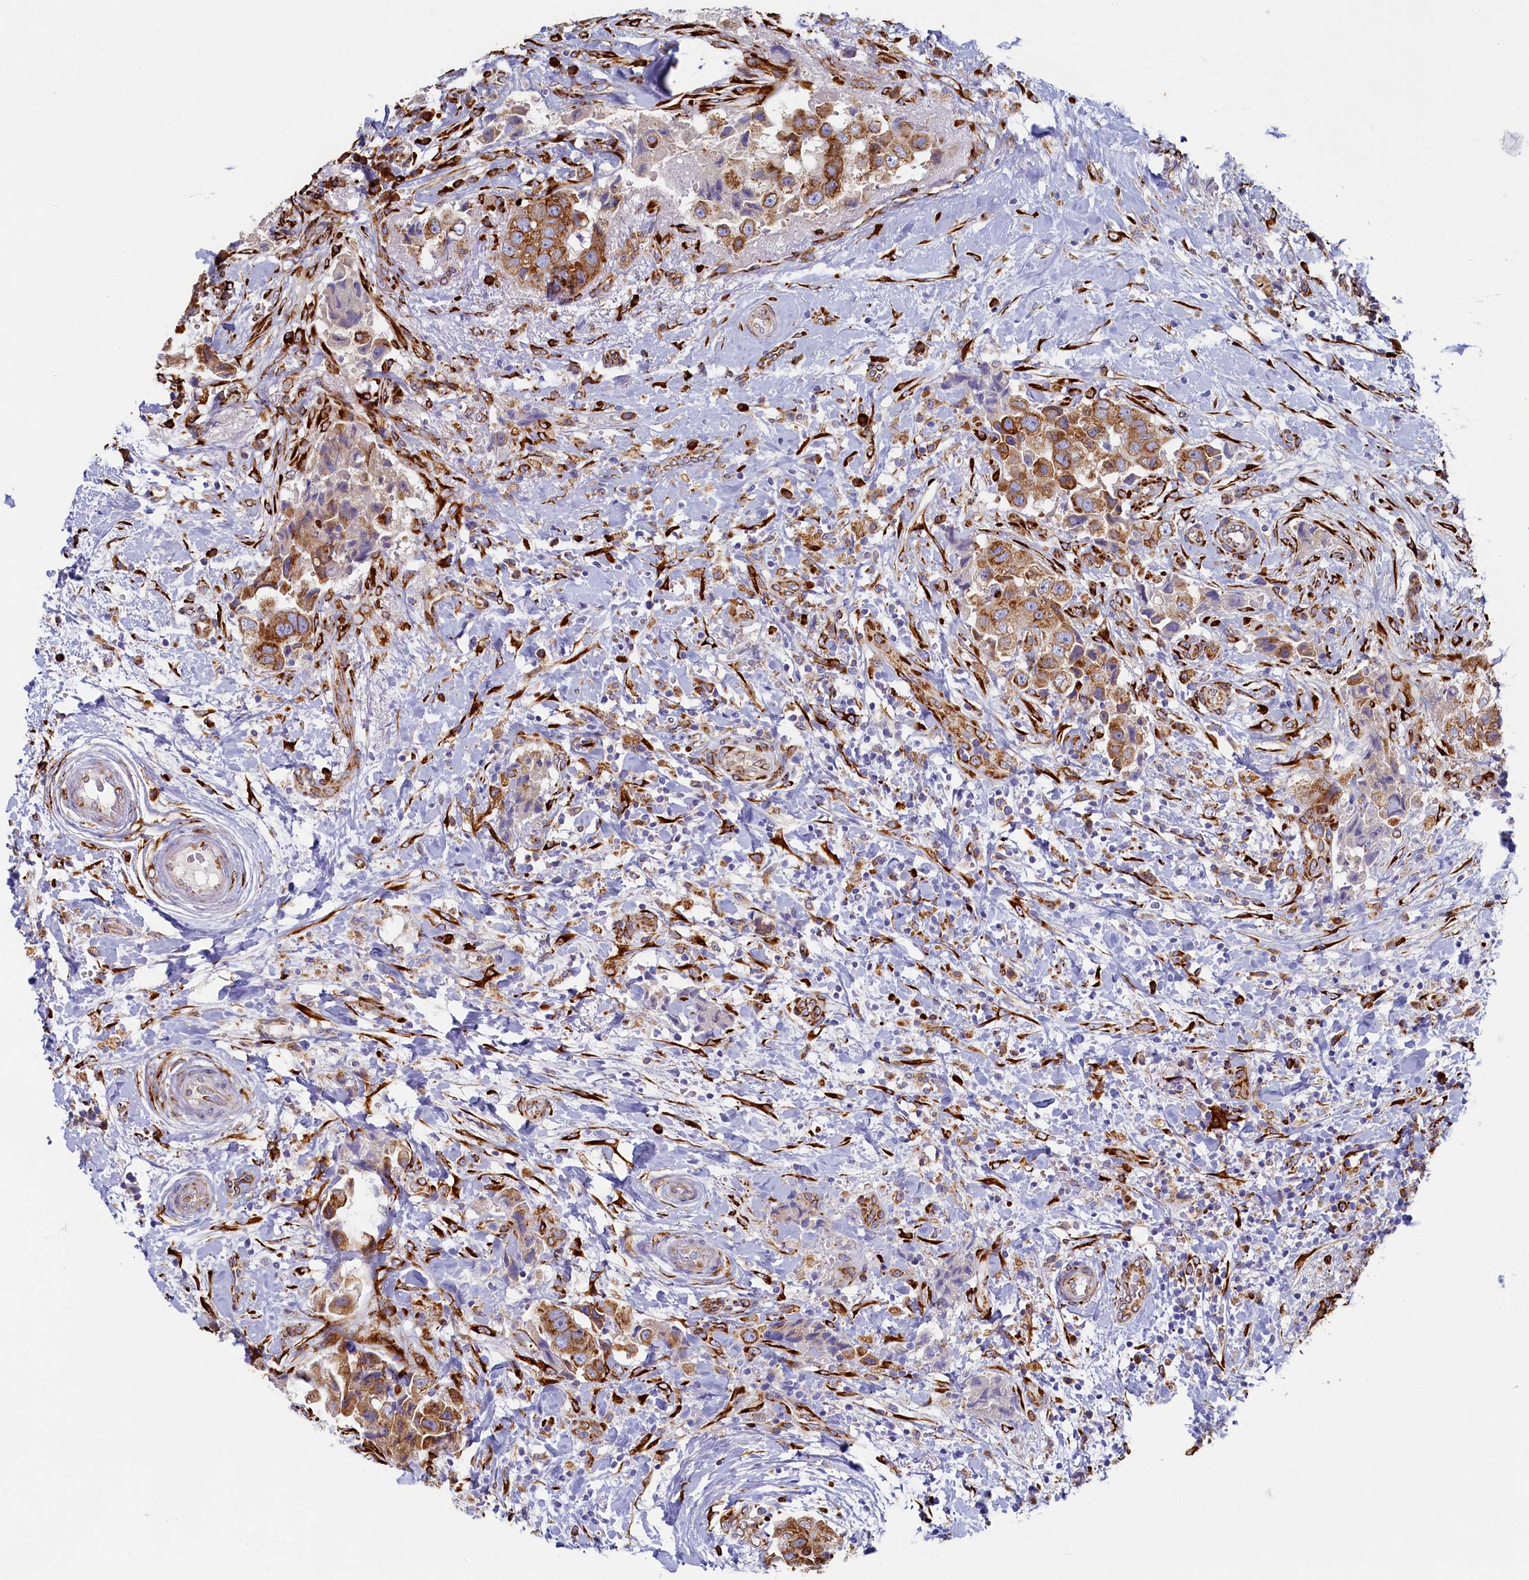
{"staining": {"intensity": "moderate", "quantity": ">75%", "location": "cytoplasmic/membranous"}, "tissue": "breast cancer", "cell_type": "Tumor cells", "image_type": "cancer", "snomed": [{"axis": "morphology", "description": "Normal tissue, NOS"}, {"axis": "morphology", "description": "Duct carcinoma"}, {"axis": "topography", "description": "Breast"}], "caption": "Immunohistochemistry (IHC) micrograph of human breast cancer (intraductal carcinoma) stained for a protein (brown), which shows medium levels of moderate cytoplasmic/membranous positivity in about >75% of tumor cells.", "gene": "TMEM18", "patient": {"sex": "female", "age": 62}}